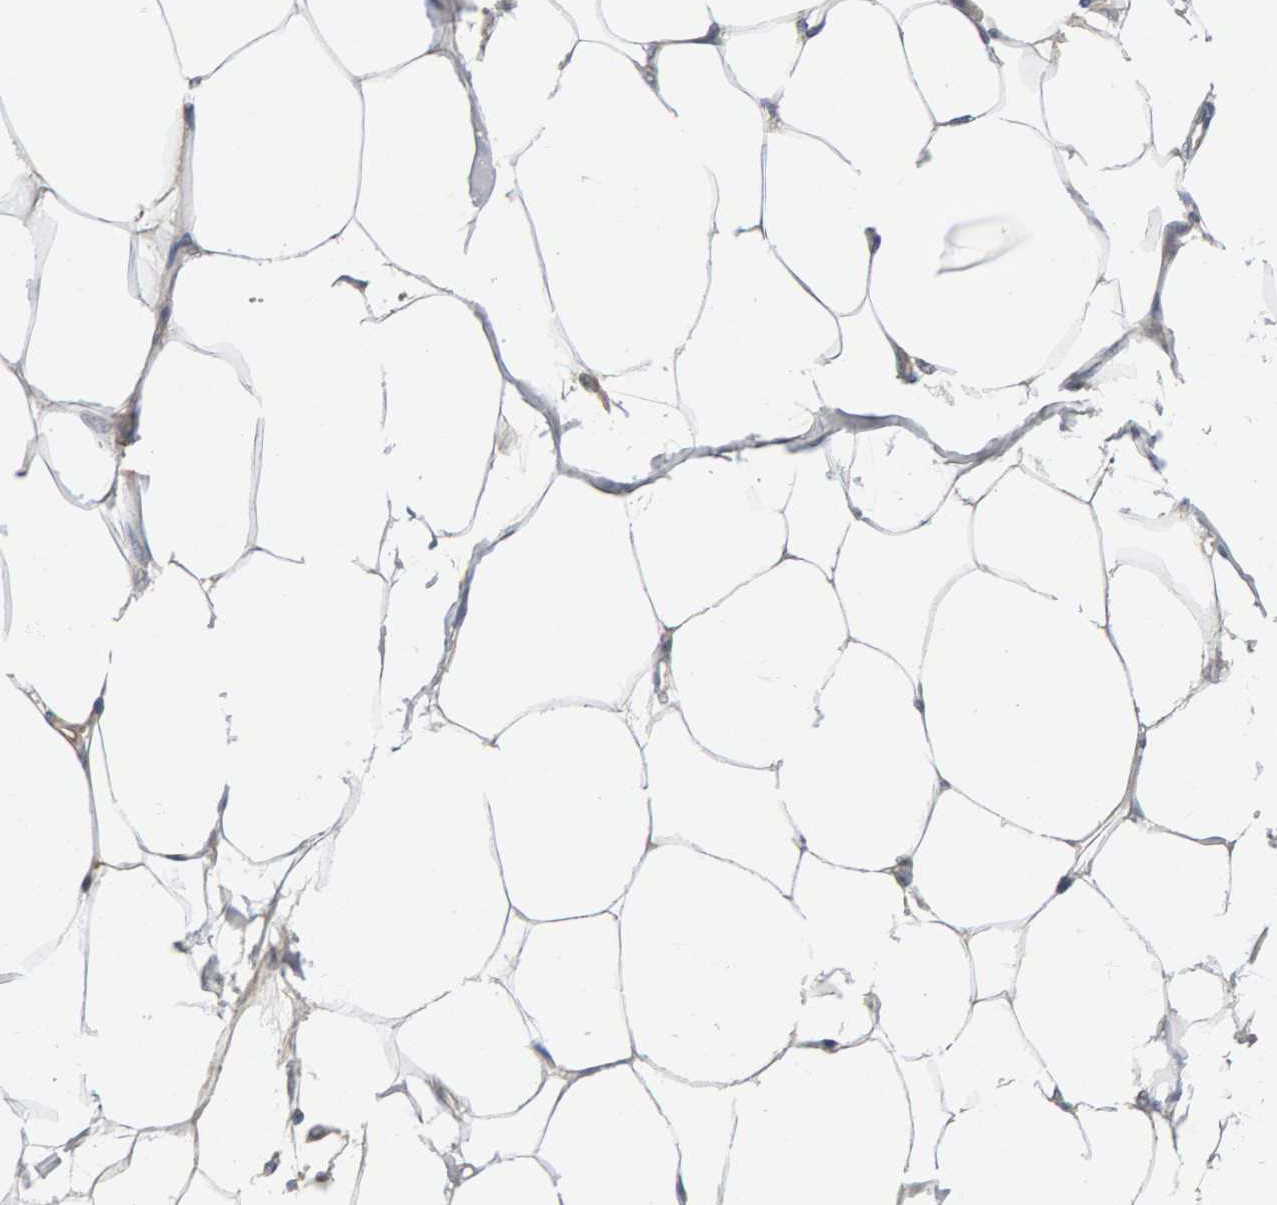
{"staining": {"intensity": "negative", "quantity": "none", "location": "none"}, "tissue": "adipose tissue", "cell_type": "Adipocytes", "image_type": "normal", "snomed": [{"axis": "morphology", "description": "Normal tissue, NOS"}, {"axis": "morphology", "description": "Adenocarcinoma, NOS"}, {"axis": "topography", "description": "Colon"}, {"axis": "topography", "description": "Peripheral nerve tissue"}], "caption": "This histopathology image is of unremarkable adipose tissue stained with immunohistochemistry to label a protein in brown with the nuclei are counter-stained blue. There is no staining in adipocytes. The staining is performed using DAB (3,3'-diaminobenzidine) brown chromogen with nuclei counter-stained in using hematoxylin.", "gene": "GFUS", "patient": {"sex": "male", "age": 14}}